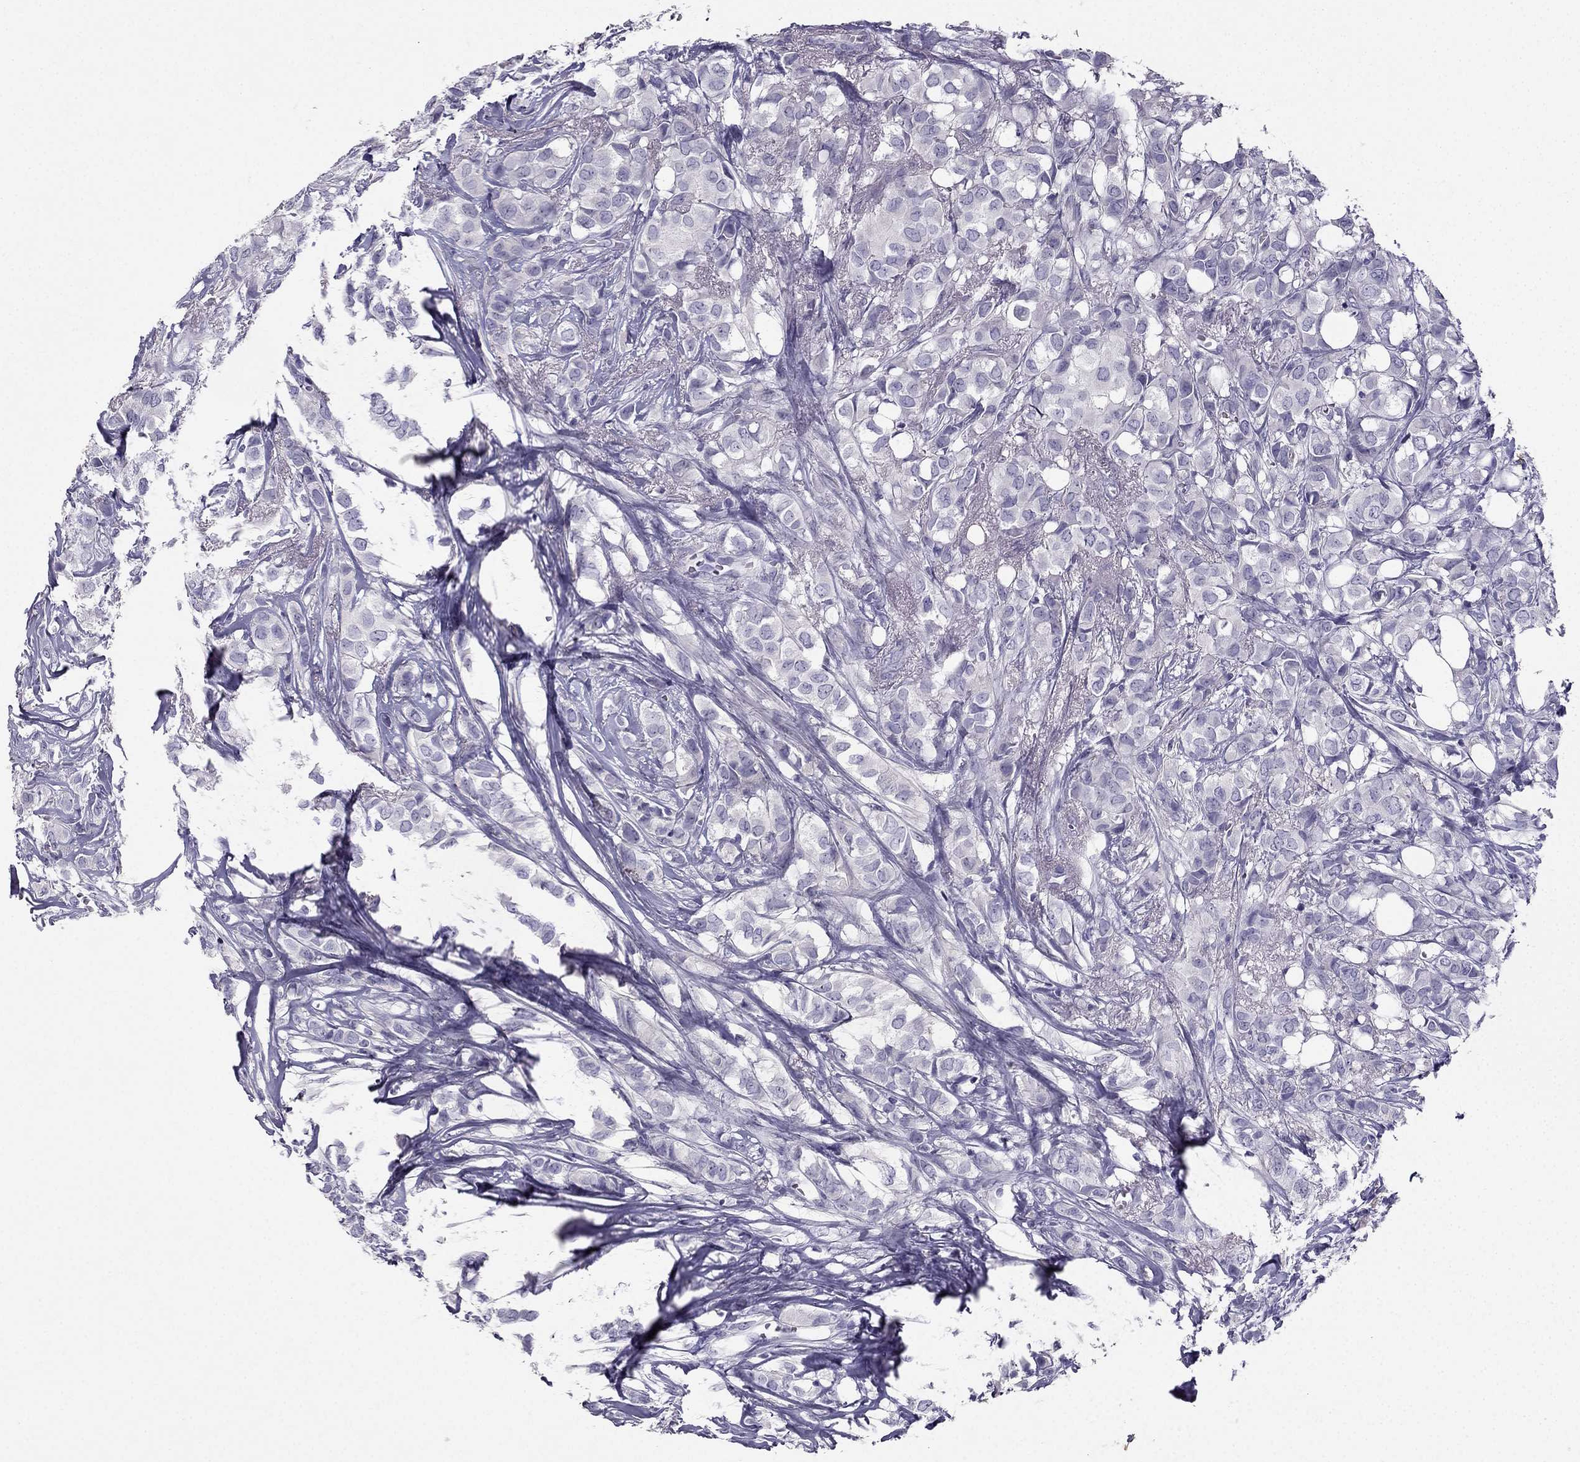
{"staining": {"intensity": "negative", "quantity": "none", "location": "none"}, "tissue": "breast cancer", "cell_type": "Tumor cells", "image_type": "cancer", "snomed": [{"axis": "morphology", "description": "Duct carcinoma"}, {"axis": "topography", "description": "Breast"}], "caption": "DAB (3,3'-diaminobenzidine) immunohistochemical staining of human breast cancer reveals no significant positivity in tumor cells.", "gene": "LMTK3", "patient": {"sex": "female", "age": 85}}